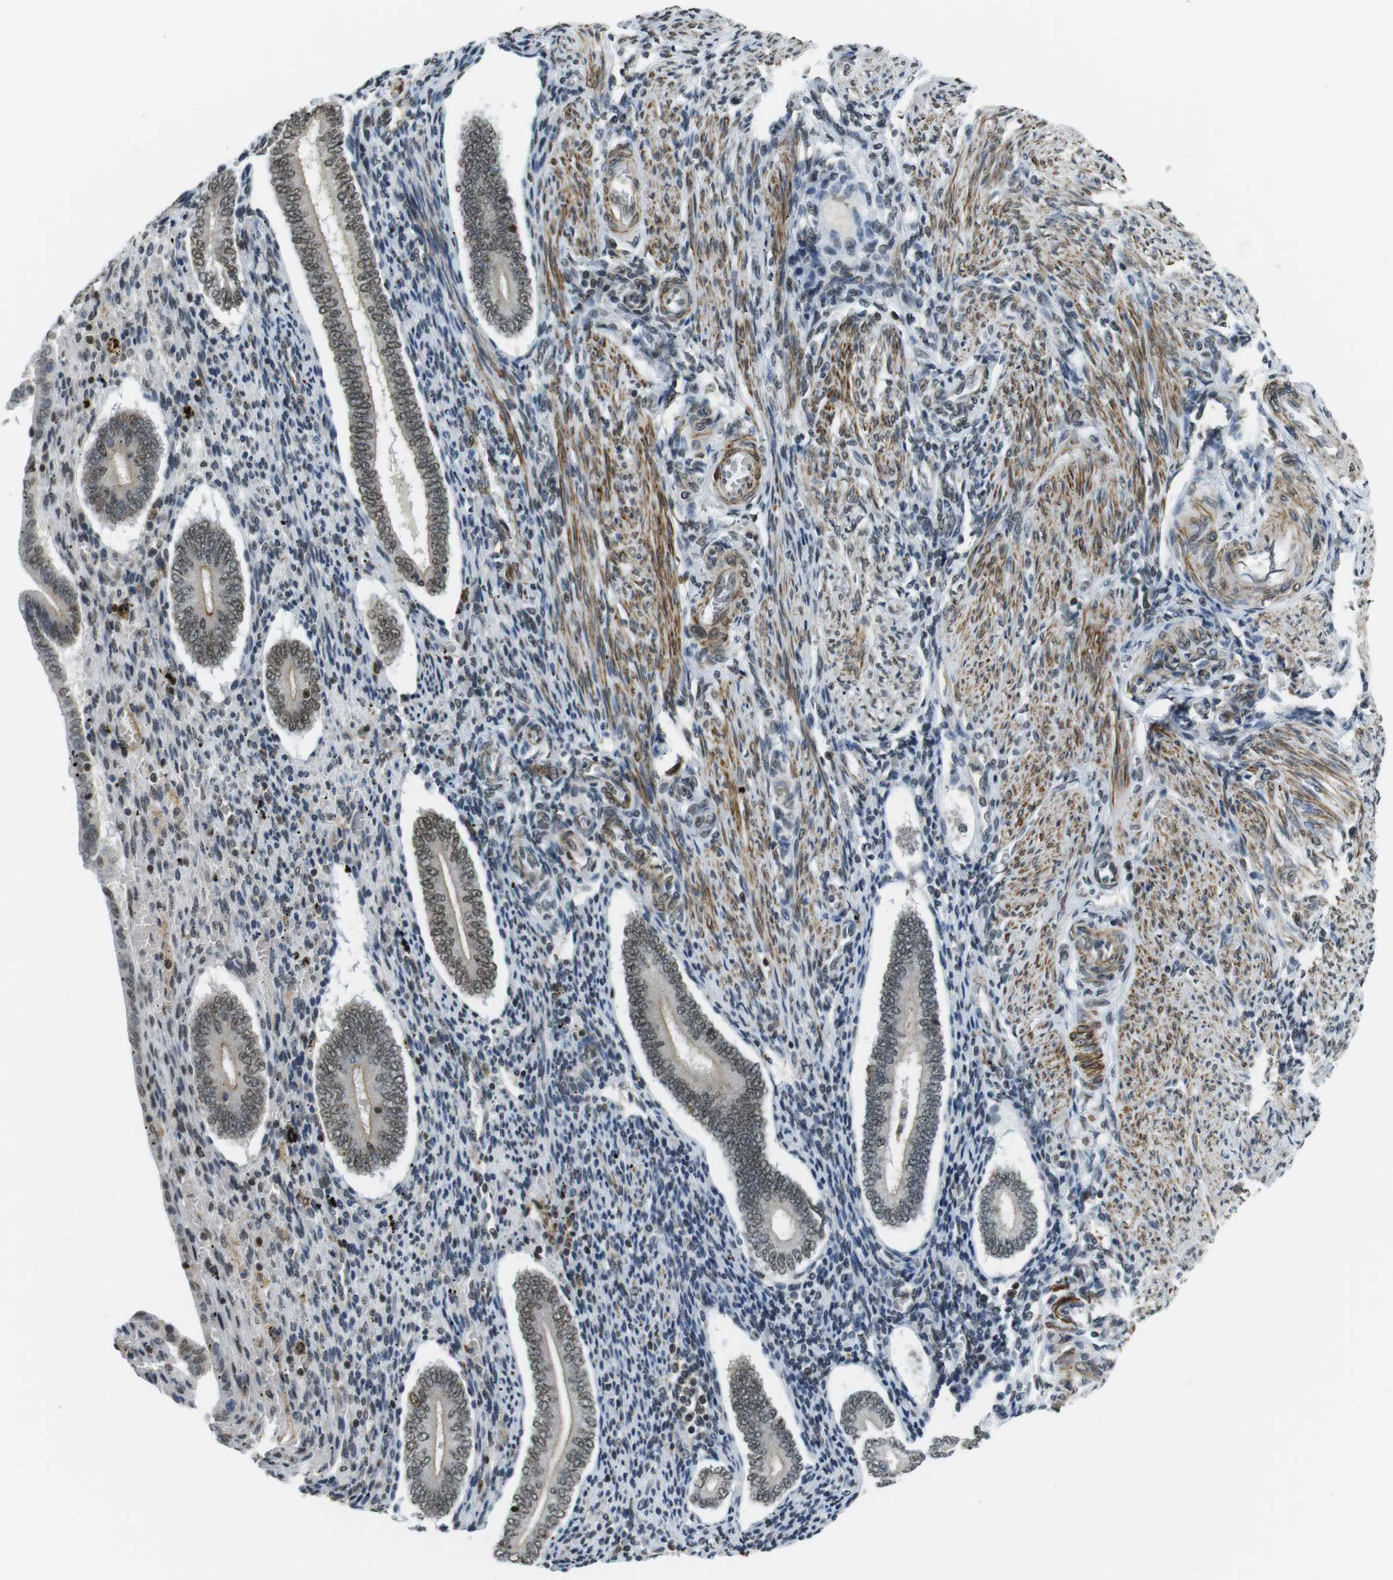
{"staining": {"intensity": "weak", "quantity": "25%-75%", "location": "cytoplasmic/membranous,nuclear"}, "tissue": "endometrium", "cell_type": "Cells in endometrial stroma", "image_type": "normal", "snomed": [{"axis": "morphology", "description": "Normal tissue, NOS"}, {"axis": "topography", "description": "Endometrium"}], "caption": "Immunohistochemistry image of unremarkable endometrium: human endometrium stained using IHC shows low levels of weak protein expression localized specifically in the cytoplasmic/membranous,nuclear of cells in endometrial stroma, appearing as a cytoplasmic/membranous,nuclear brown color.", "gene": "USP7", "patient": {"sex": "female", "age": 42}}